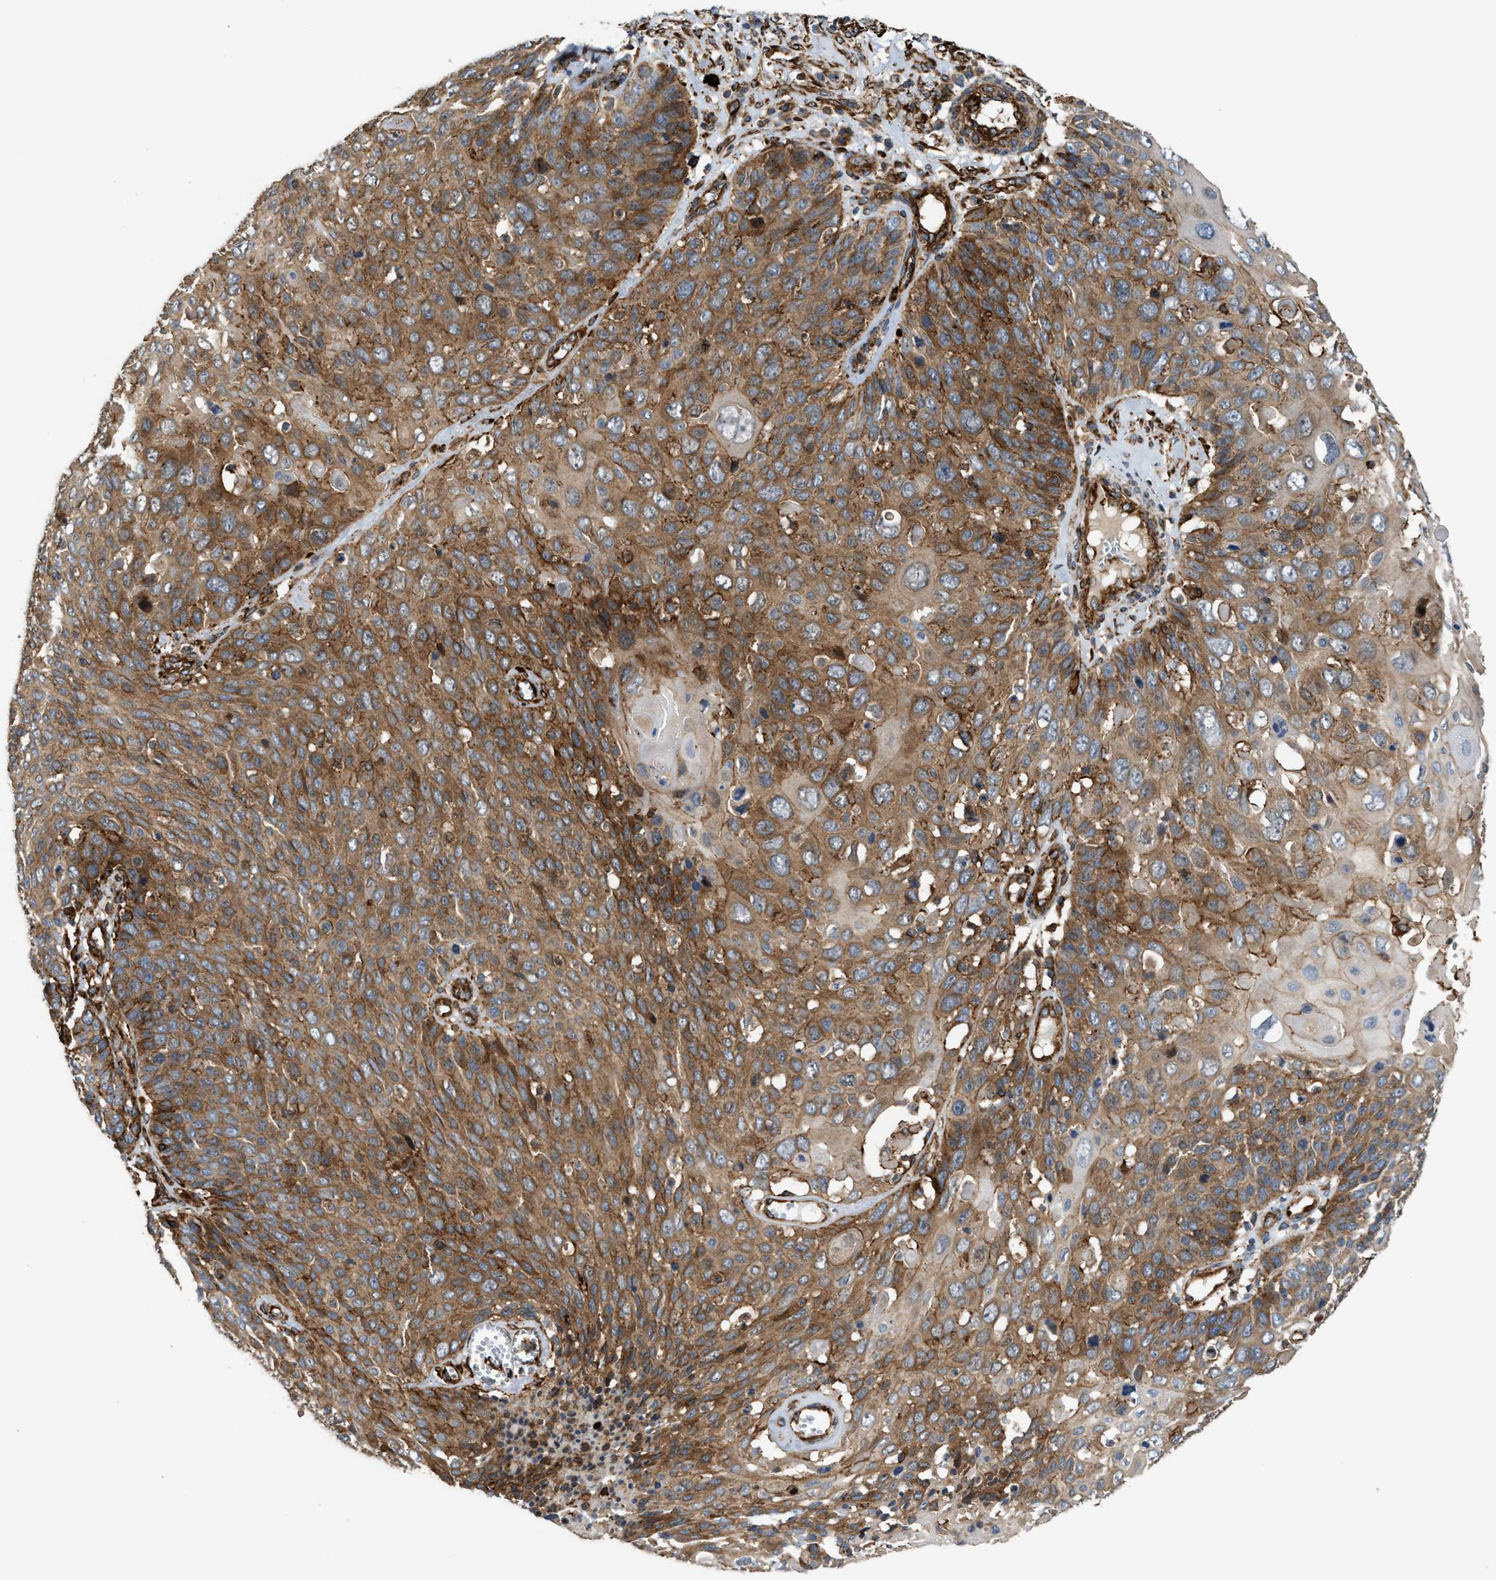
{"staining": {"intensity": "moderate", "quantity": ">75%", "location": "cytoplasmic/membranous"}, "tissue": "cervical cancer", "cell_type": "Tumor cells", "image_type": "cancer", "snomed": [{"axis": "morphology", "description": "Squamous cell carcinoma, NOS"}, {"axis": "topography", "description": "Cervix"}], "caption": "Protein staining exhibits moderate cytoplasmic/membranous positivity in about >75% of tumor cells in squamous cell carcinoma (cervical). Using DAB (brown) and hematoxylin (blue) stains, captured at high magnification using brightfield microscopy.", "gene": "EGLN1", "patient": {"sex": "female", "age": 74}}